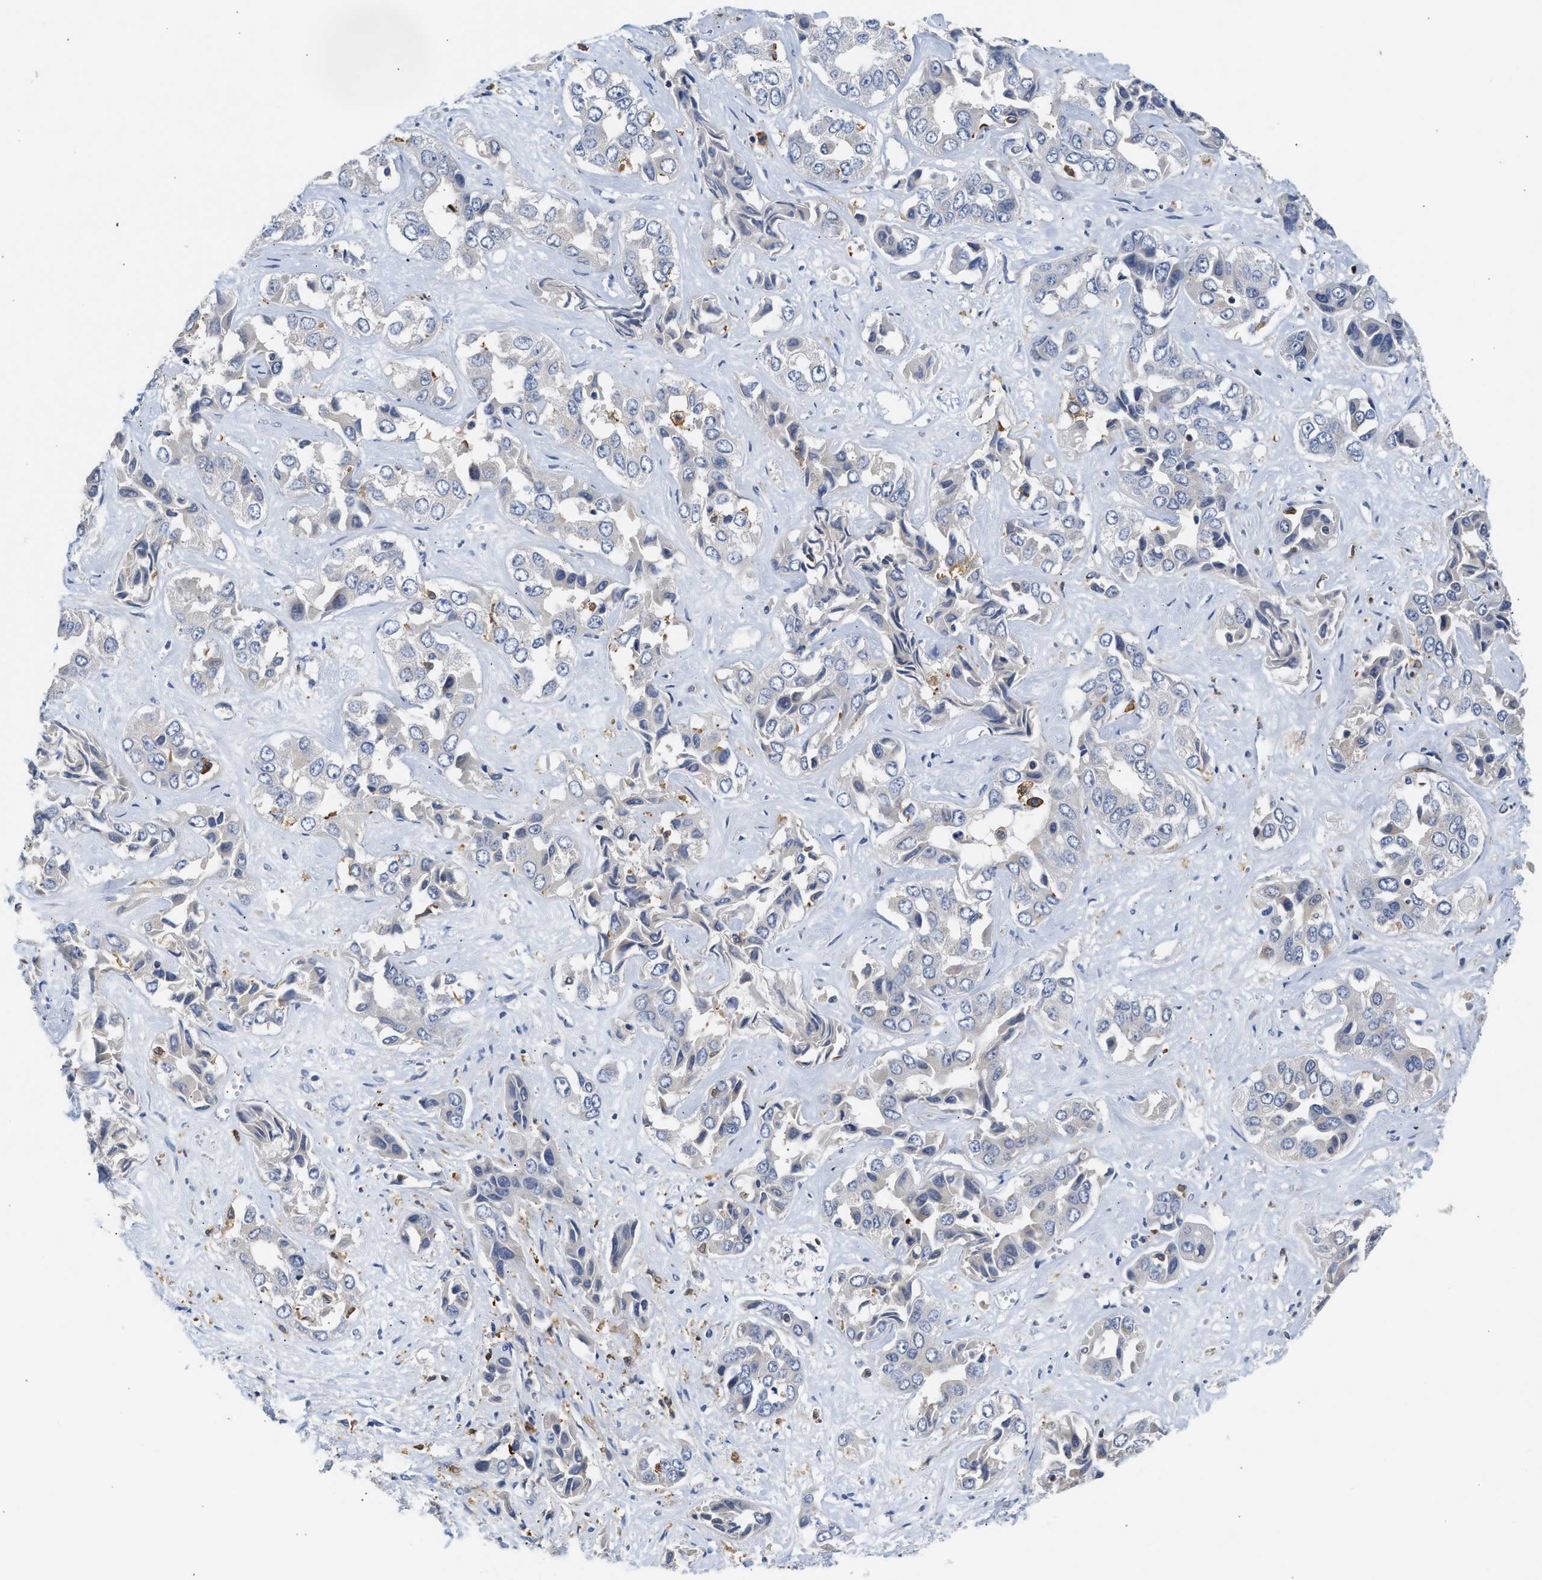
{"staining": {"intensity": "negative", "quantity": "none", "location": "none"}, "tissue": "liver cancer", "cell_type": "Tumor cells", "image_type": "cancer", "snomed": [{"axis": "morphology", "description": "Cholangiocarcinoma"}, {"axis": "topography", "description": "Liver"}], "caption": "This is an immunohistochemistry photomicrograph of liver cancer. There is no expression in tumor cells.", "gene": "SLIT2", "patient": {"sex": "female", "age": 52}}